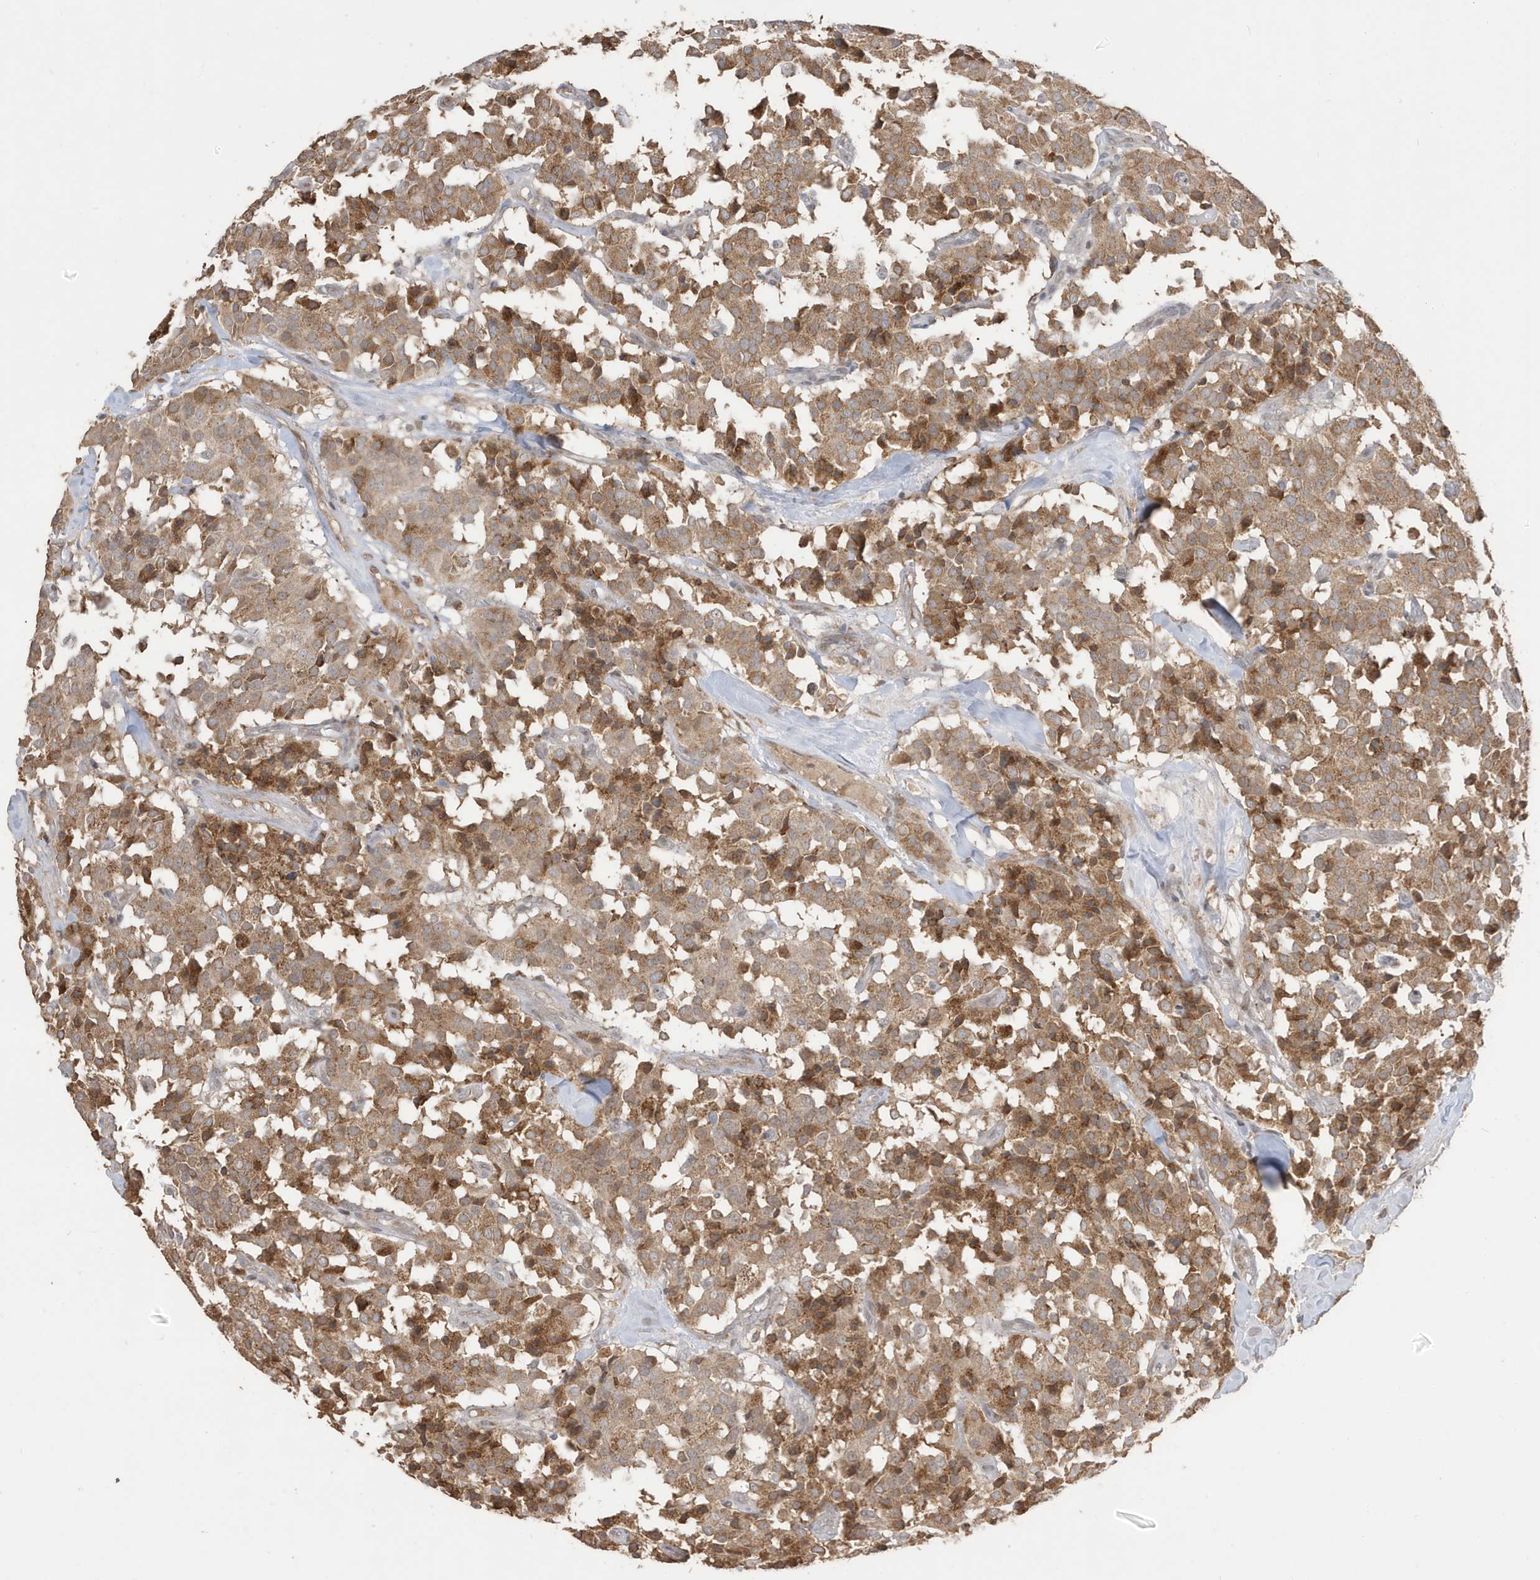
{"staining": {"intensity": "moderate", "quantity": ">75%", "location": "cytoplasmic/membranous"}, "tissue": "carcinoid", "cell_type": "Tumor cells", "image_type": "cancer", "snomed": [{"axis": "morphology", "description": "Carcinoid, malignant, NOS"}, {"axis": "topography", "description": "Lung"}], "caption": "A brown stain highlights moderate cytoplasmic/membranous staining of a protein in malignant carcinoid tumor cells.", "gene": "RER1", "patient": {"sex": "male", "age": 30}}